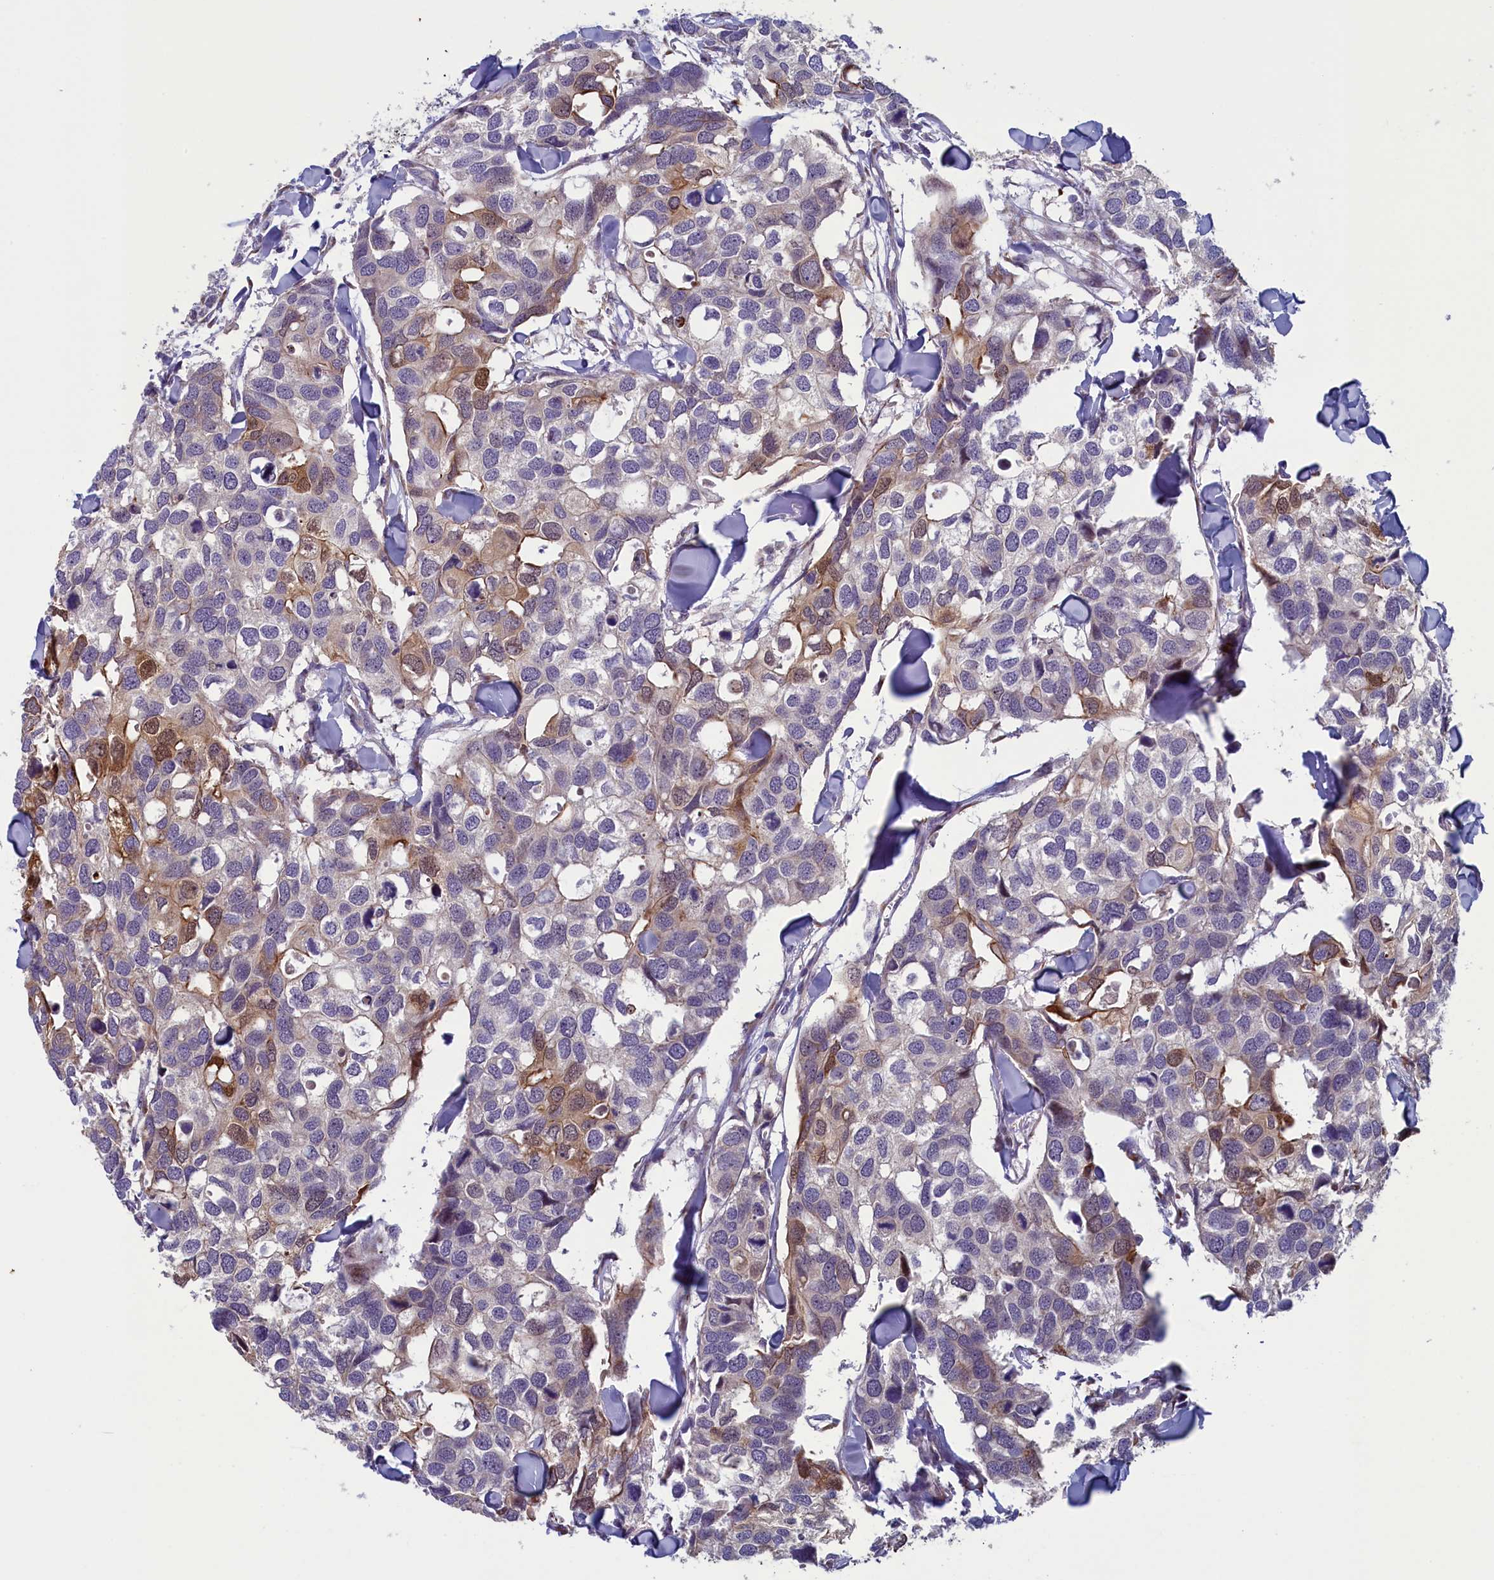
{"staining": {"intensity": "moderate", "quantity": "<25%", "location": "cytoplasmic/membranous,nuclear"}, "tissue": "breast cancer", "cell_type": "Tumor cells", "image_type": "cancer", "snomed": [{"axis": "morphology", "description": "Duct carcinoma"}, {"axis": "topography", "description": "Breast"}], "caption": "DAB immunohistochemical staining of breast cancer (infiltrating ductal carcinoma) reveals moderate cytoplasmic/membranous and nuclear protein expression in about <25% of tumor cells.", "gene": "ANKRD39", "patient": {"sex": "female", "age": 83}}